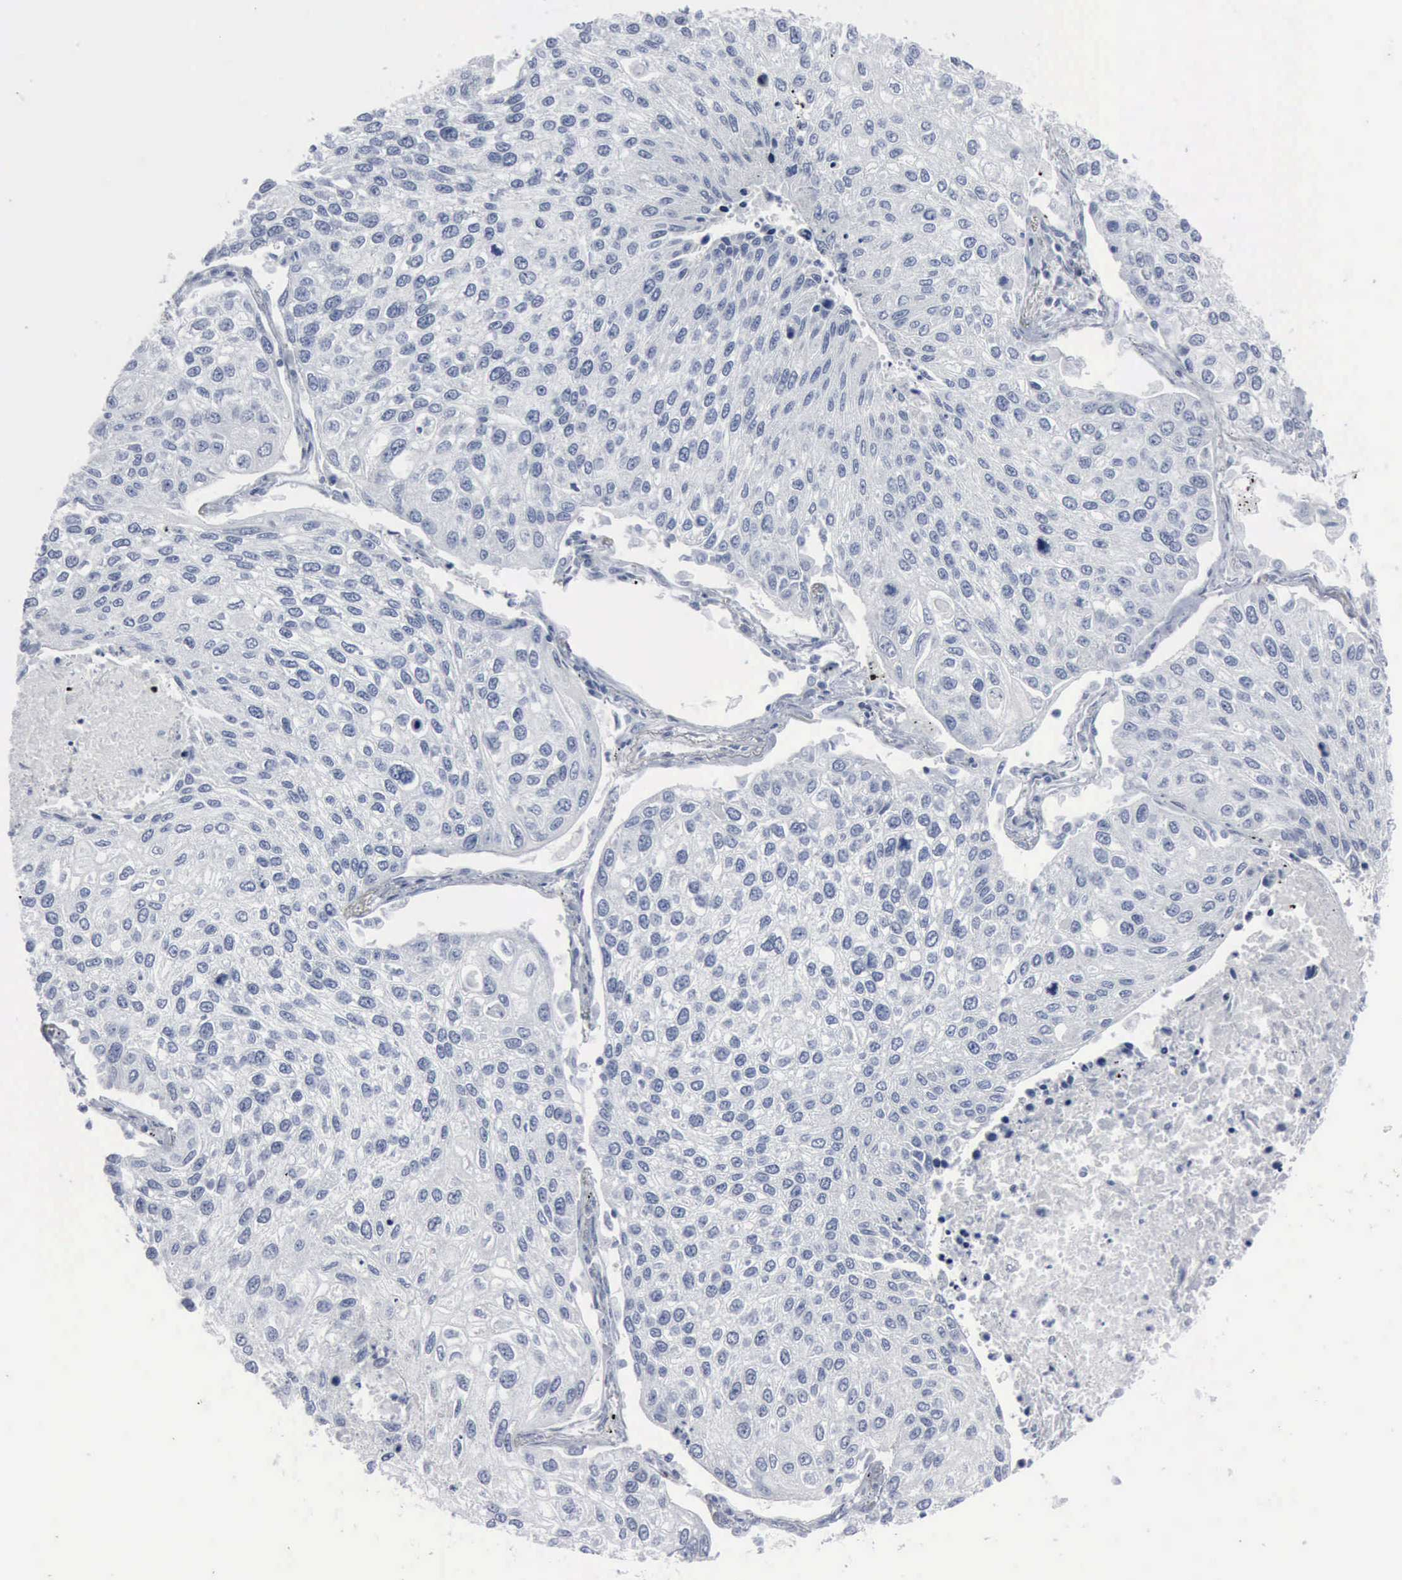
{"staining": {"intensity": "negative", "quantity": "none", "location": "none"}, "tissue": "lung cancer", "cell_type": "Tumor cells", "image_type": "cancer", "snomed": [{"axis": "morphology", "description": "Squamous cell carcinoma, NOS"}, {"axis": "topography", "description": "Lung"}], "caption": "This image is of lung cancer stained with immunohistochemistry to label a protein in brown with the nuclei are counter-stained blue. There is no staining in tumor cells.", "gene": "DMD", "patient": {"sex": "male", "age": 75}}